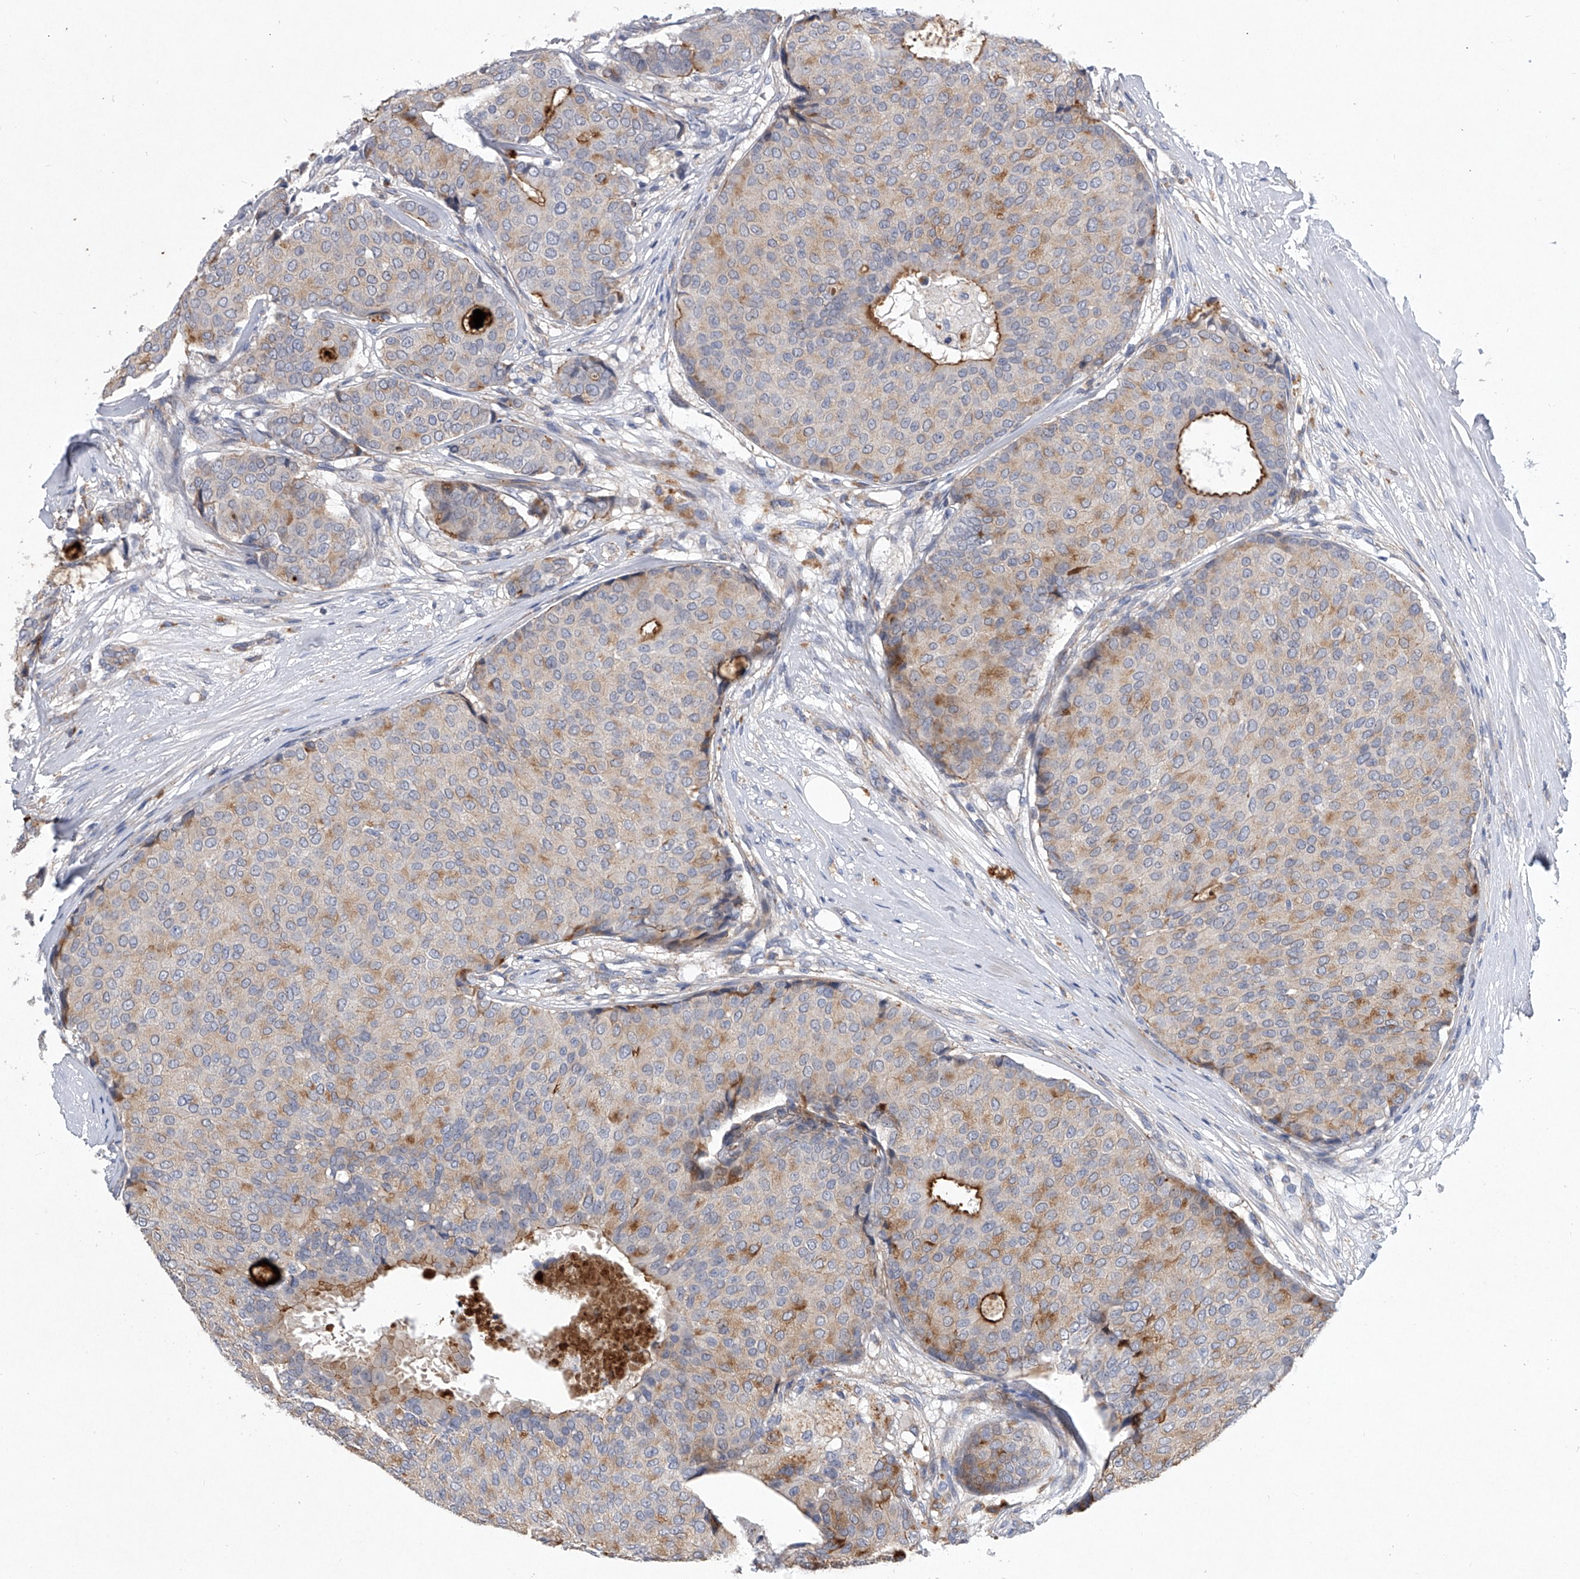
{"staining": {"intensity": "moderate", "quantity": "25%-75%", "location": "cytoplasmic/membranous"}, "tissue": "breast cancer", "cell_type": "Tumor cells", "image_type": "cancer", "snomed": [{"axis": "morphology", "description": "Duct carcinoma"}, {"axis": "topography", "description": "Breast"}], "caption": "High-power microscopy captured an IHC histopathology image of breast intraductal carcinoma, revealing moderate cytoplasmic/membranous staining in about 25%-75% of tumor cells.", "gene": "MINDY4", "patient": {"sex": "female", "age": 75}}